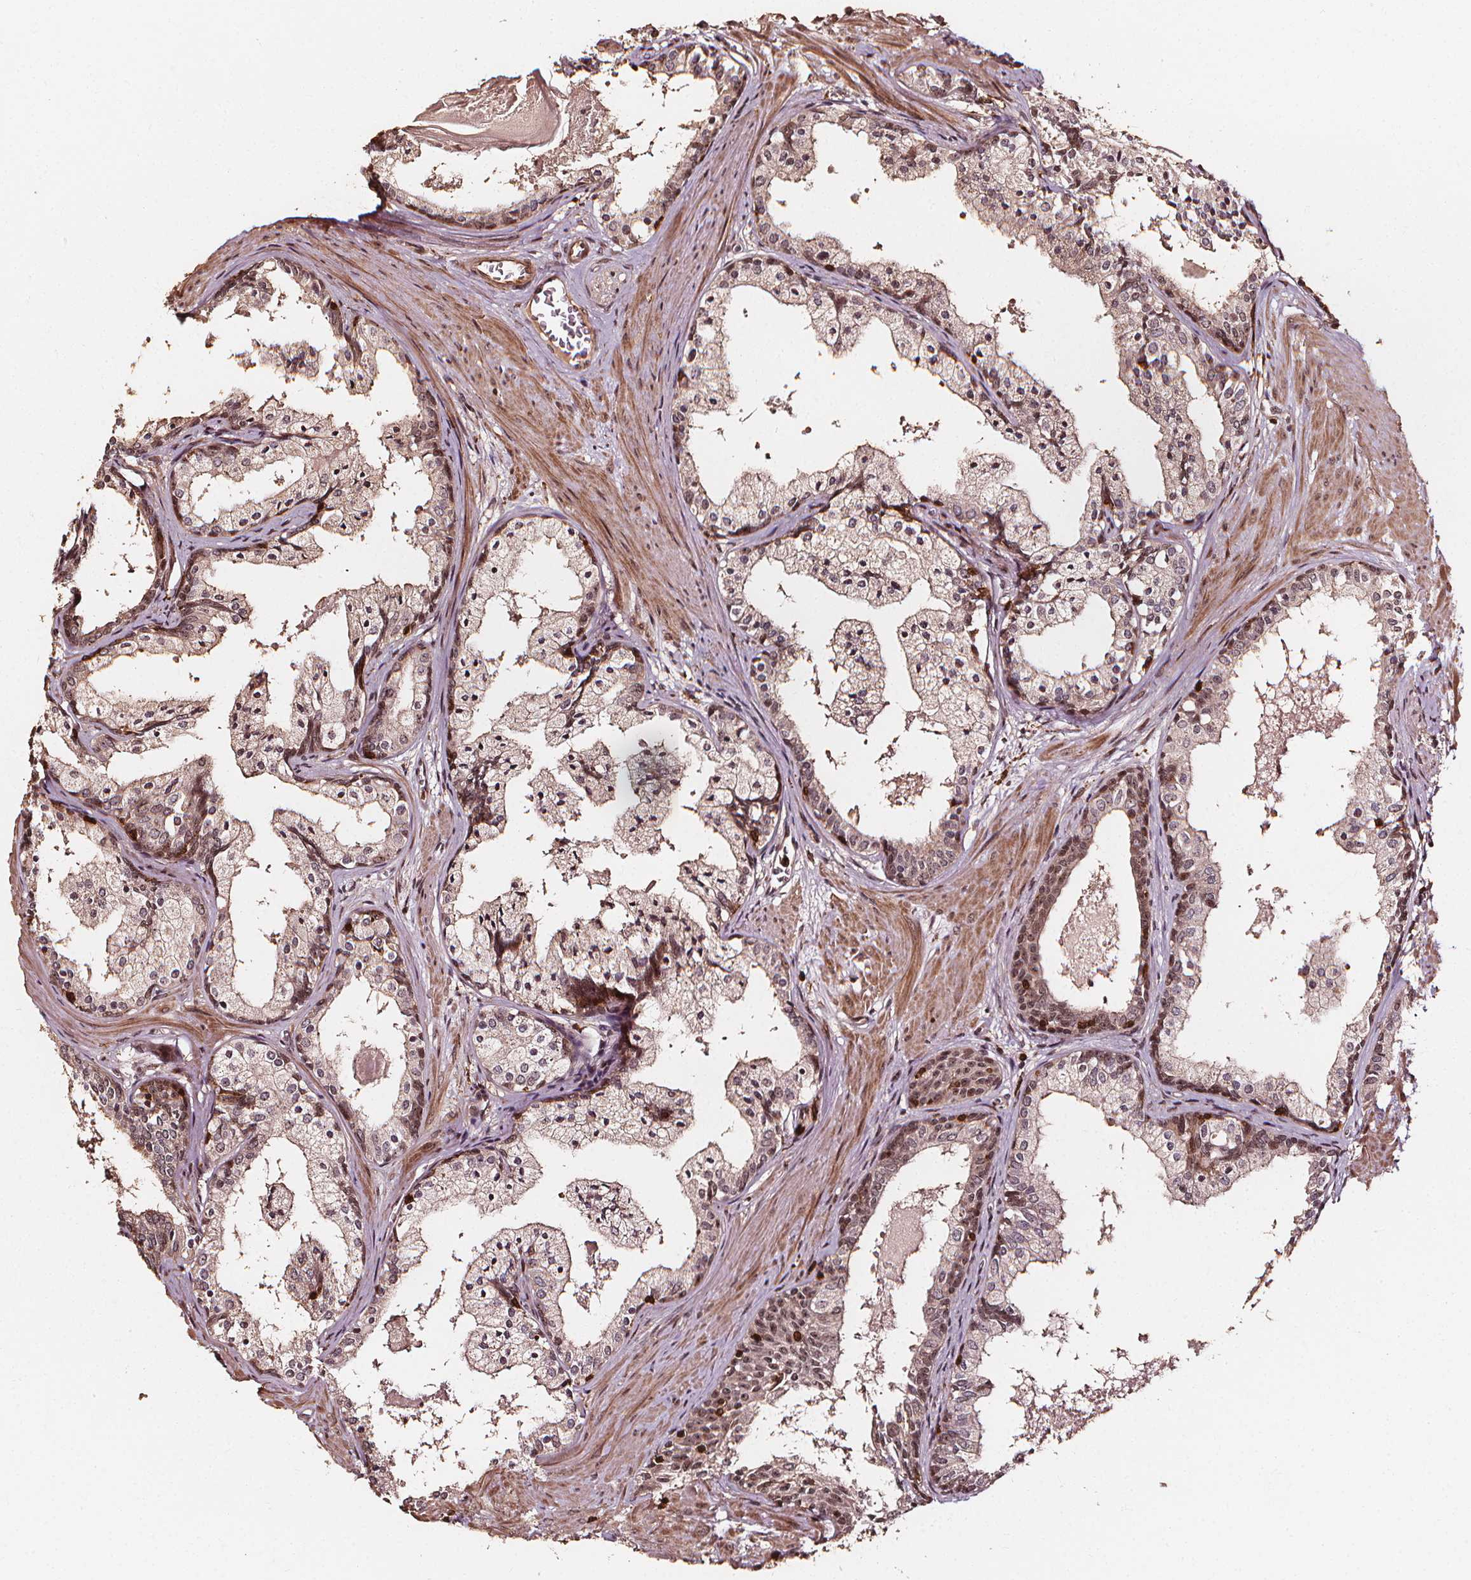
{"staining": {"intensity": "moderate", "quantity": "25%-75%", "location": "cytoplasmic/membranous,nuclear"}, "tissue": "prostate", "cell_type": "Glandular cells", "image_type": "normal", "snomed": [{"axis": "morphology", "description": "Normal tissue, NOS"}, {"axis": "topography", "description": "Prostate"}], "caption": "Protein staining exhibits moderate cytoplasmic/membranous,nuclear positivity in about 25%-75% of glandular cells in unremarkable prostate.", "gene": "EXOSC9", "patient": {"sex": "male", "age": 61}}